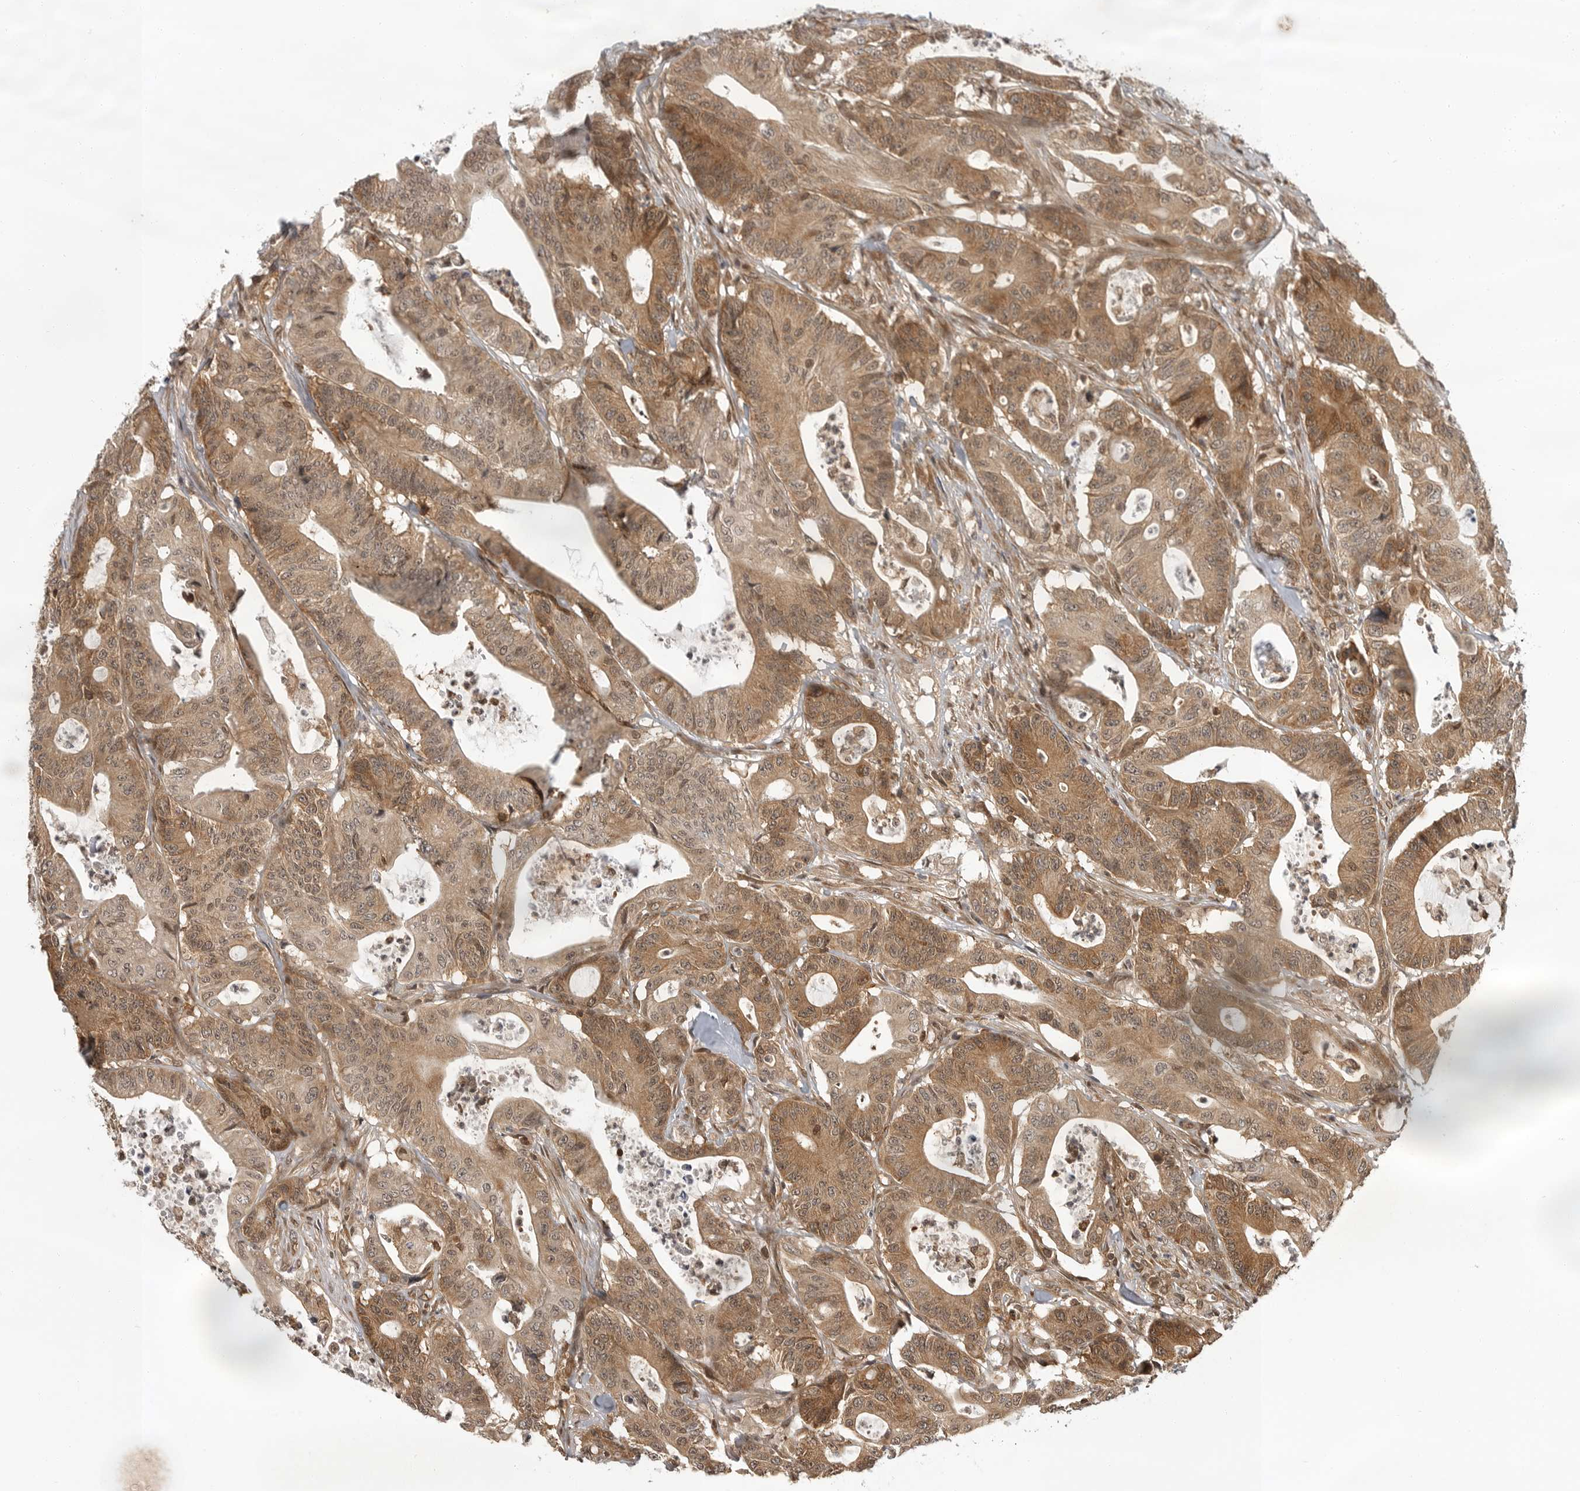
{"staining": {"intensity": "moderate", "quantity": ">75%", "location": "cytoplasmic/membranous"}, "tissue": "colorectal cancer", "cell_type": "Tumor cells", "image_type": "cancer", "snomed": [{"axis": "morphology", "description": "Adenocarcinoma, NOS"}, {"axis": "topography", "description": "Colon"}], "caption": "This is a photomicrograph of immunohistochemistry staining of colorectal adenocarcinoma, which shows moderate positivity in the cytoplasmic/membranous of tumor cells.", "gene": "SZRD1", "patient": {"sex": "female", "age": 84}}